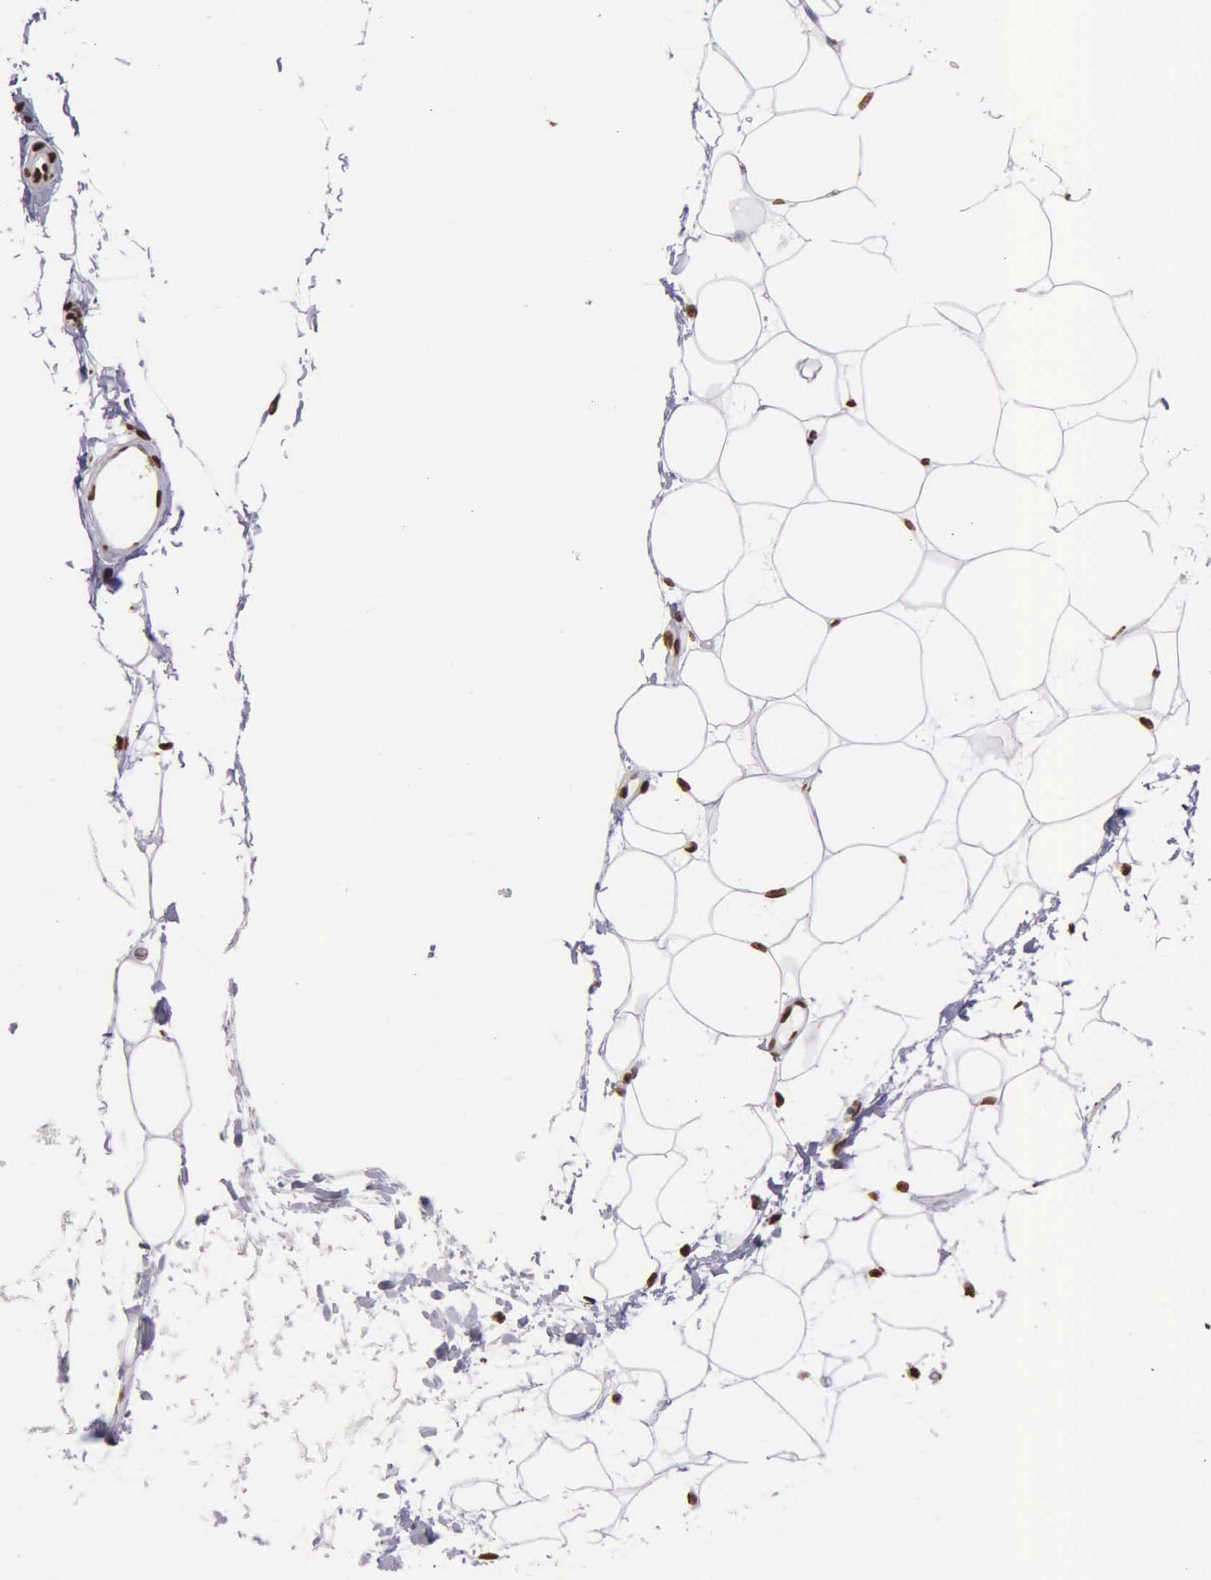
{"staining": {"intensity": "strong", "quantity": ">75%", "location": "nuclear"}, "tissue": "adipose tissue", "cell_type": "Adipocytes", "image_type": "normal", "snomed": [{"axis": "morphology", "description": "Normal tissue, NOS"}, {"axis": "topography", "description": "Breast"}], "caption": "A high amount of strong nuclear expression is identified in approximately >75% of adipocytes in unremarkable adipose tissue.", "gene": "H1", "patient": {"sex": "female", "age": 45}}